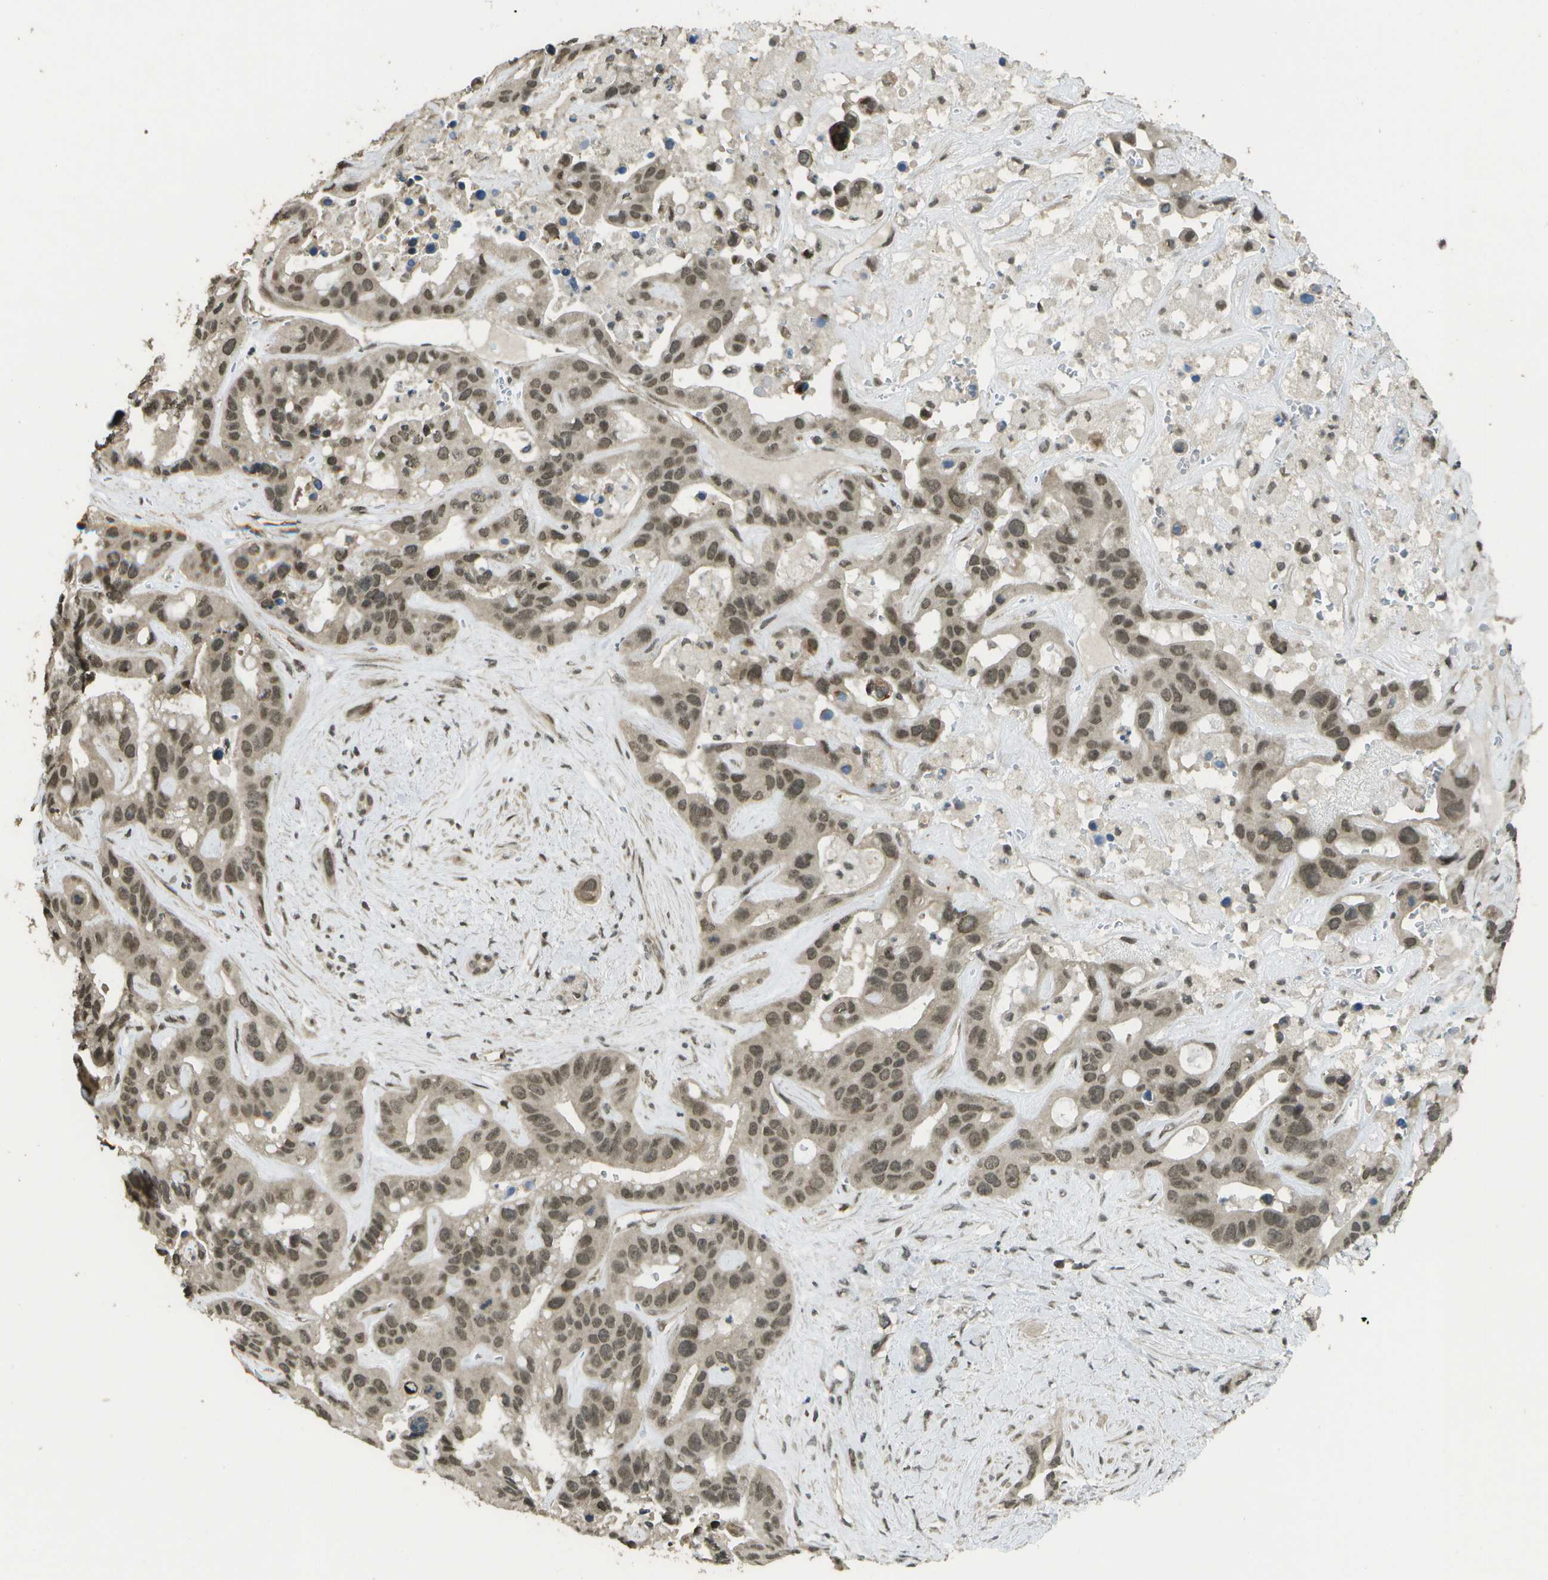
{"staining": {"intensity": "moderate", "quantity": ">75%", "location": "nuclear"}, "tissue": "liver cancer", "cell_type": "Tumor cells", "image_type": "cancer", "snomed": [{"axis": "morphology", "description": "Cholangiocarcinoma"}, {"axis": "topography", "description": "Liver"}], "caption": "This image reveals IHC staining of liver cholangiocarcinoma, with medium moderate nuclear positivity in about >75% of tumor cells.", "gene": "KAT5", "patient": {"sex": "female", "age": 65}}